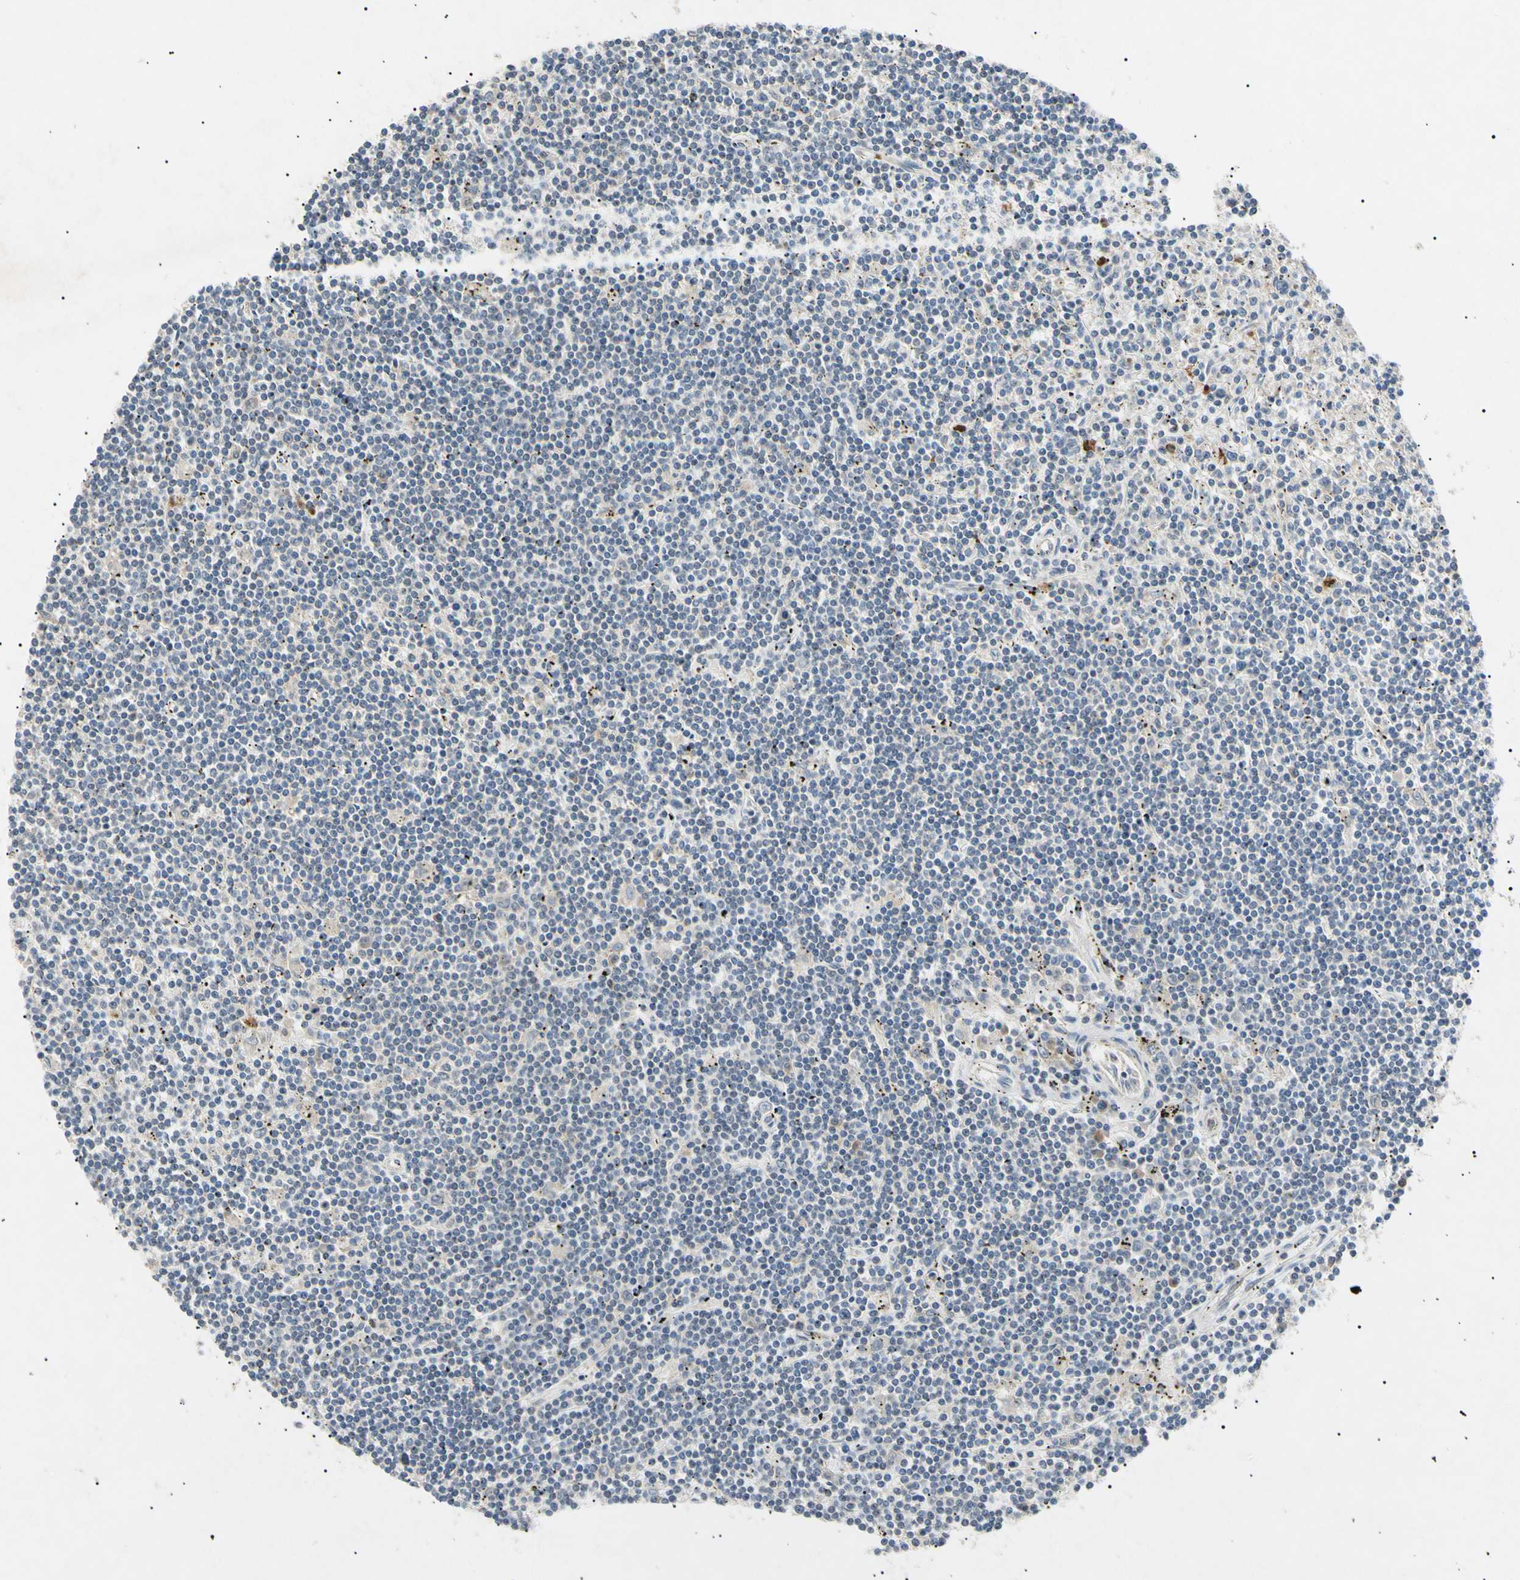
{"staining": {"intensity": "negative", "quantity": "none", "location": "none"}, "tissue": "lymphoma", "cell_type": "Tumor cells", "image_type": "cancer", "snomed": [{"axis": "morphology", "description": "Malignant lymphoma, non-Hodgkin's type, Low grade"}, {"axis": "topography", "description": "Spleen"}], "caption": "The IHC photomicrograph has no significant positivity in tumor cells of lymphoma tissue.", "gene": "TUBB4A", "patient": {"sex": "male", "age": 76}}